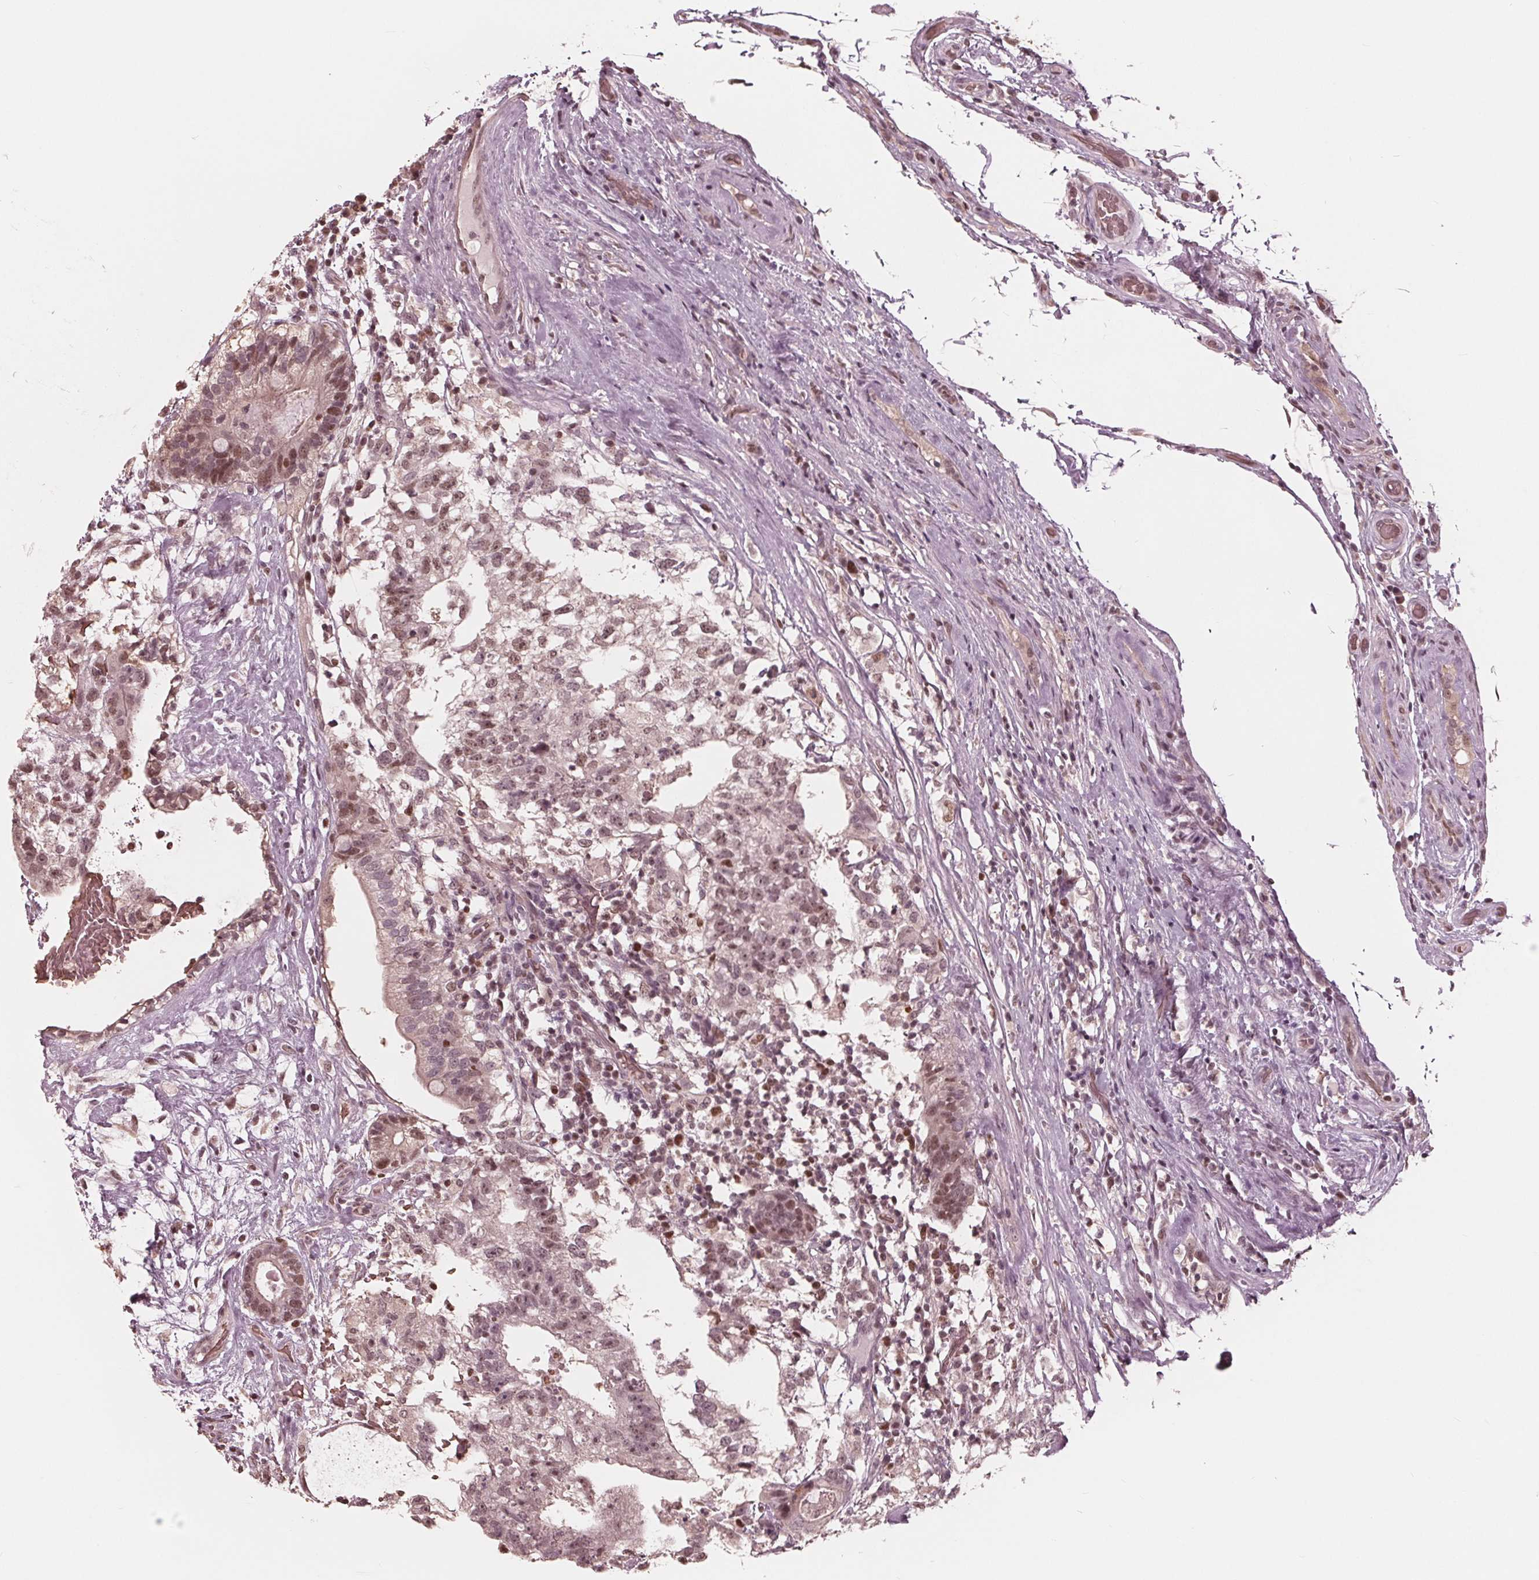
{"staining": {"intensity": "weak", "quantity": ">75%", "location": "nuclear"}, "tissue": "testis cancer", "cell_type": "Tumor cells", "image_type": "cancer", "snomed": [{"axis": "morphology", "description": "Seminoma, NOS"}, {"axis": "morphology", "description": "Carcinoma, Embryonal, NOS"}, {"axis": "topography", "description": "Testis"}], "caption": "DAB immunohistochemical staining of human testis cancer (embryonal carcinoma) reveals weak nuclear protein staining in approximately >75% of tumor cells.", "gene": "HIRIP3", "patient": {"sex": "male", "age": 41}}